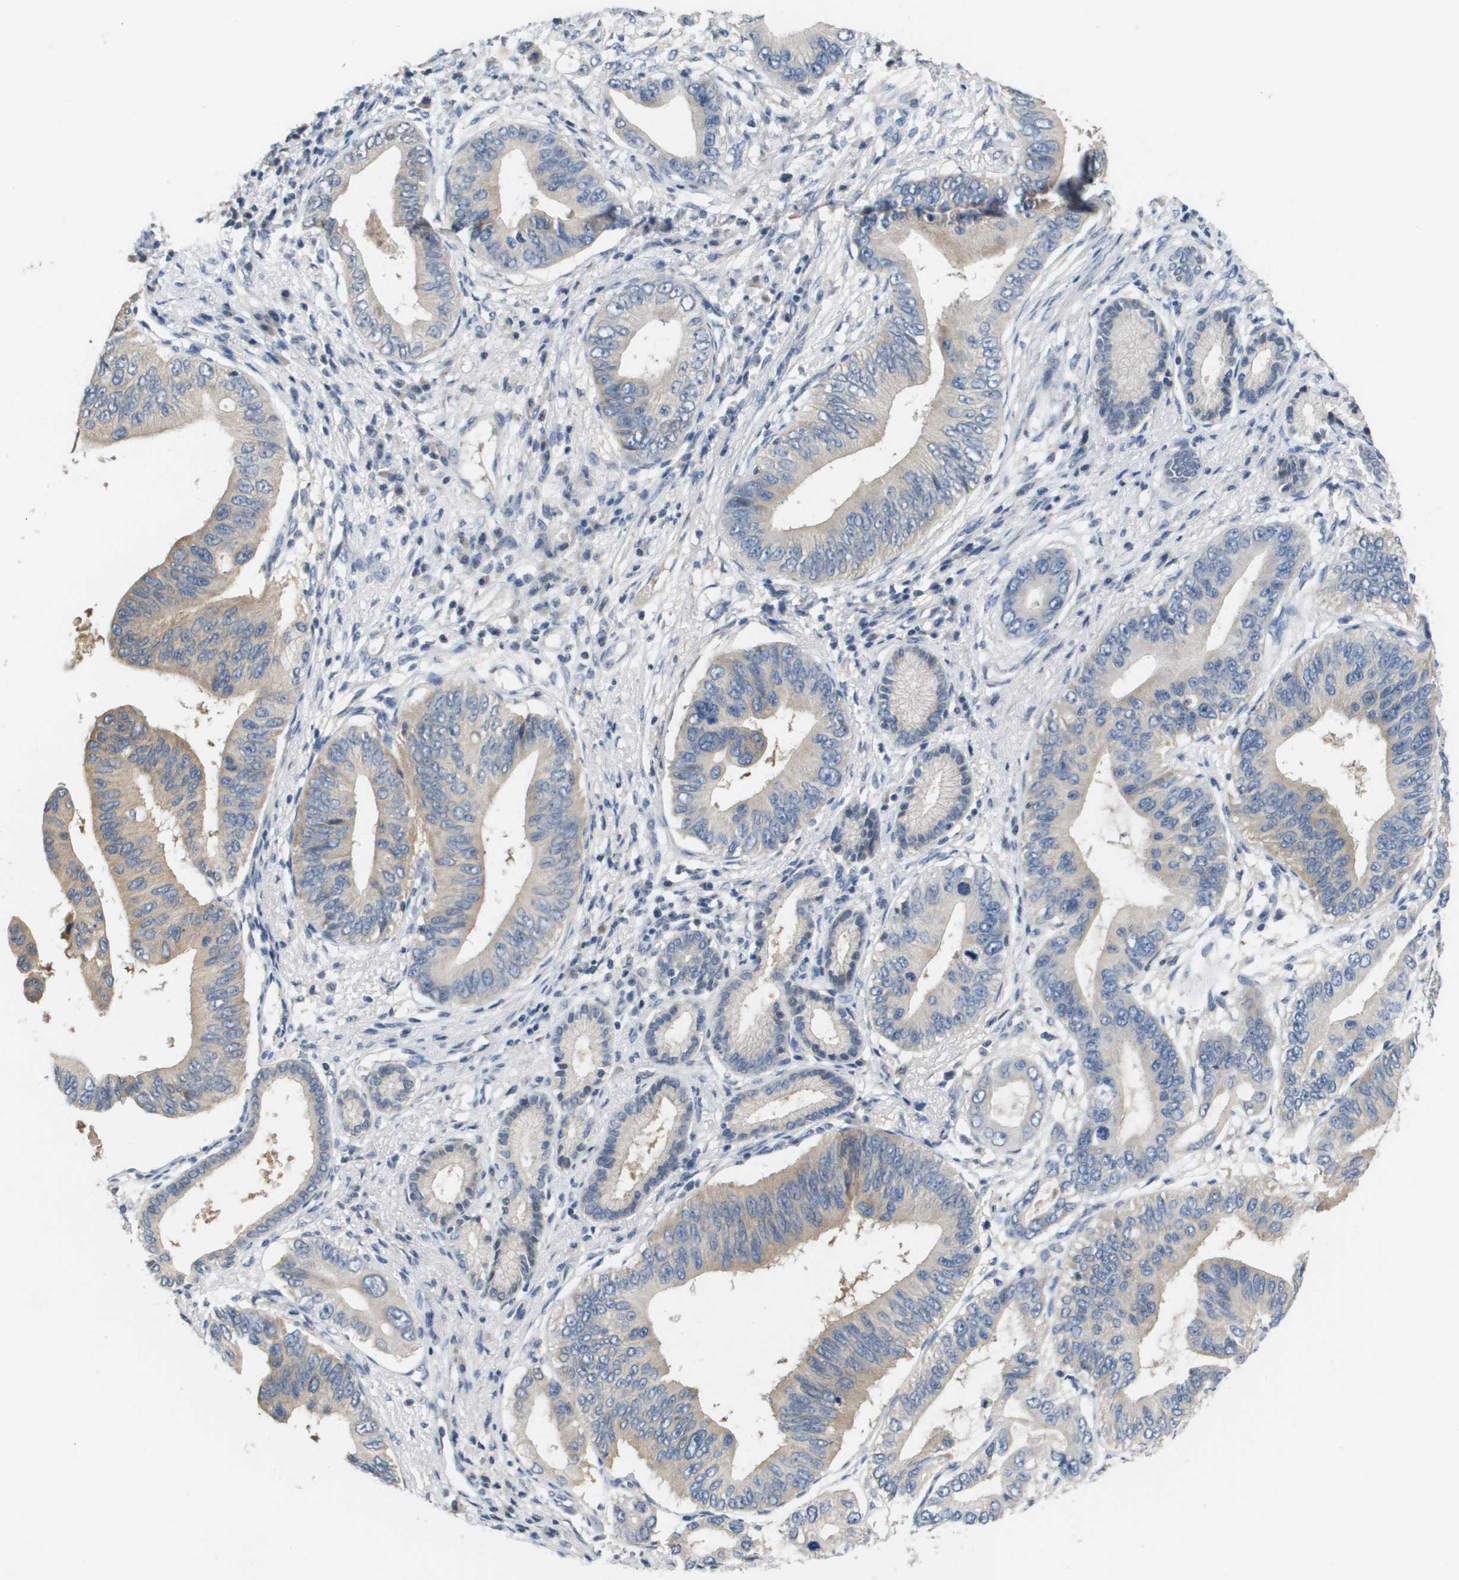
{"staining": {"intensity": "weak", "quantity": "<25%", "location": "cytoplasmic/membranous"}, "tissue": "pancreatic cancer", "cell_type": "Tumor cells", "image_type": "cancer", "snomed": [{"axis": "morphology", "description": "Adenocarcinoma, NOS"}, {"axis": "topography", "description": "Pancreas"}], "caption": "Immunohistochemical staining of adenocarcinoma (pancreatic) exhibits no significant staining in tumor cells.", "gene": "CAPN11", "patient": {"sex": "male", "age": 77}}